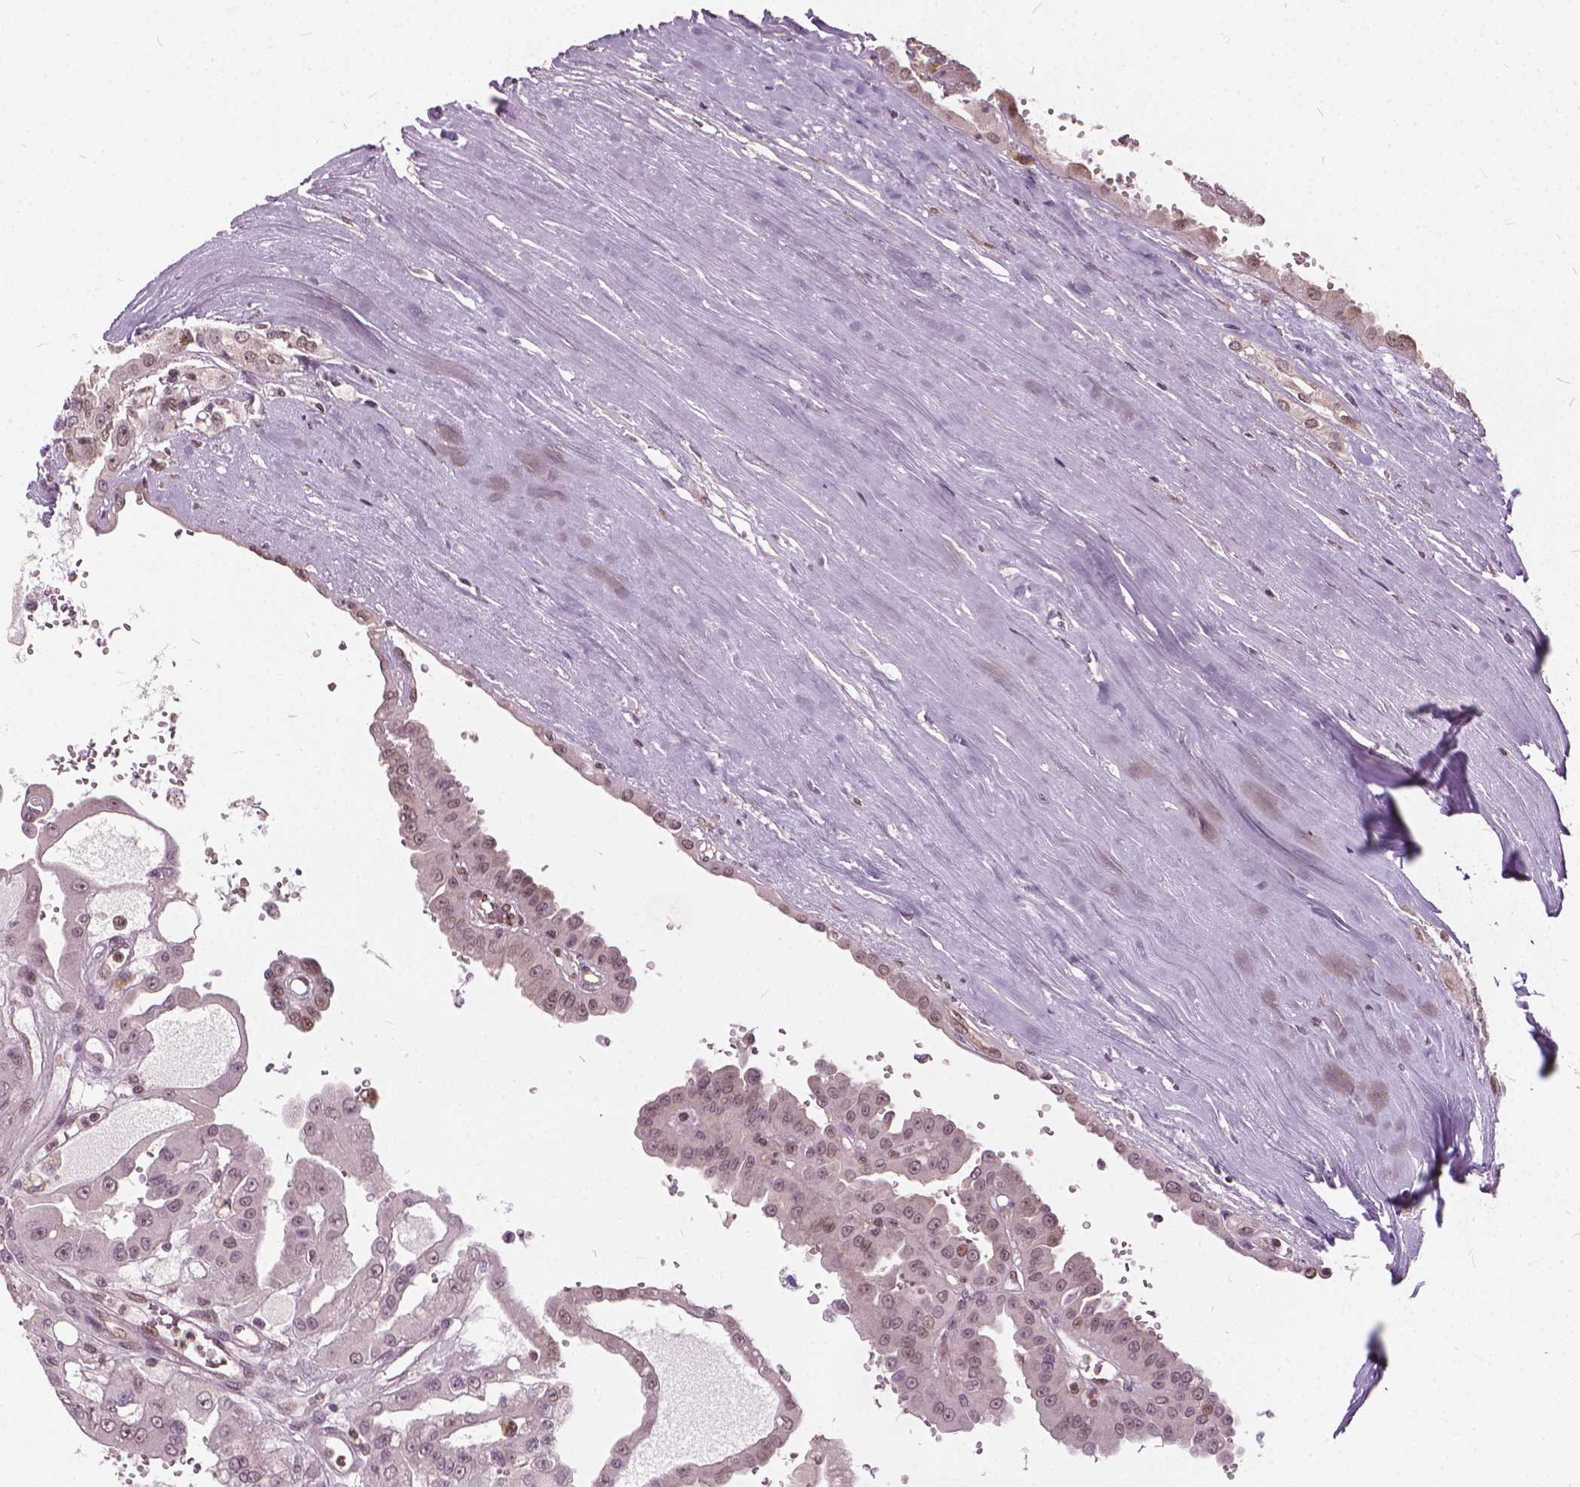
{"staining": {"intensity": "weak", "quantity": "25%-75%", "location": "nuclear"}, "tissue": "renal cancer", "cell_type": "Tumor cells", "image_type": "cancer", "snomed": [{"axis": "morphology", "description": "Adenocarcinoma, NOS"}, {"axis": "topography", "description": "Kidney"}], "caption": "Immunohistochemical staining of renal cancer reveals low levels of weak nuclear protein expression in about 25%-75% of tumor cells.", "gene": "STAT5B", "patient": {"sex": "male", "age": 58}}